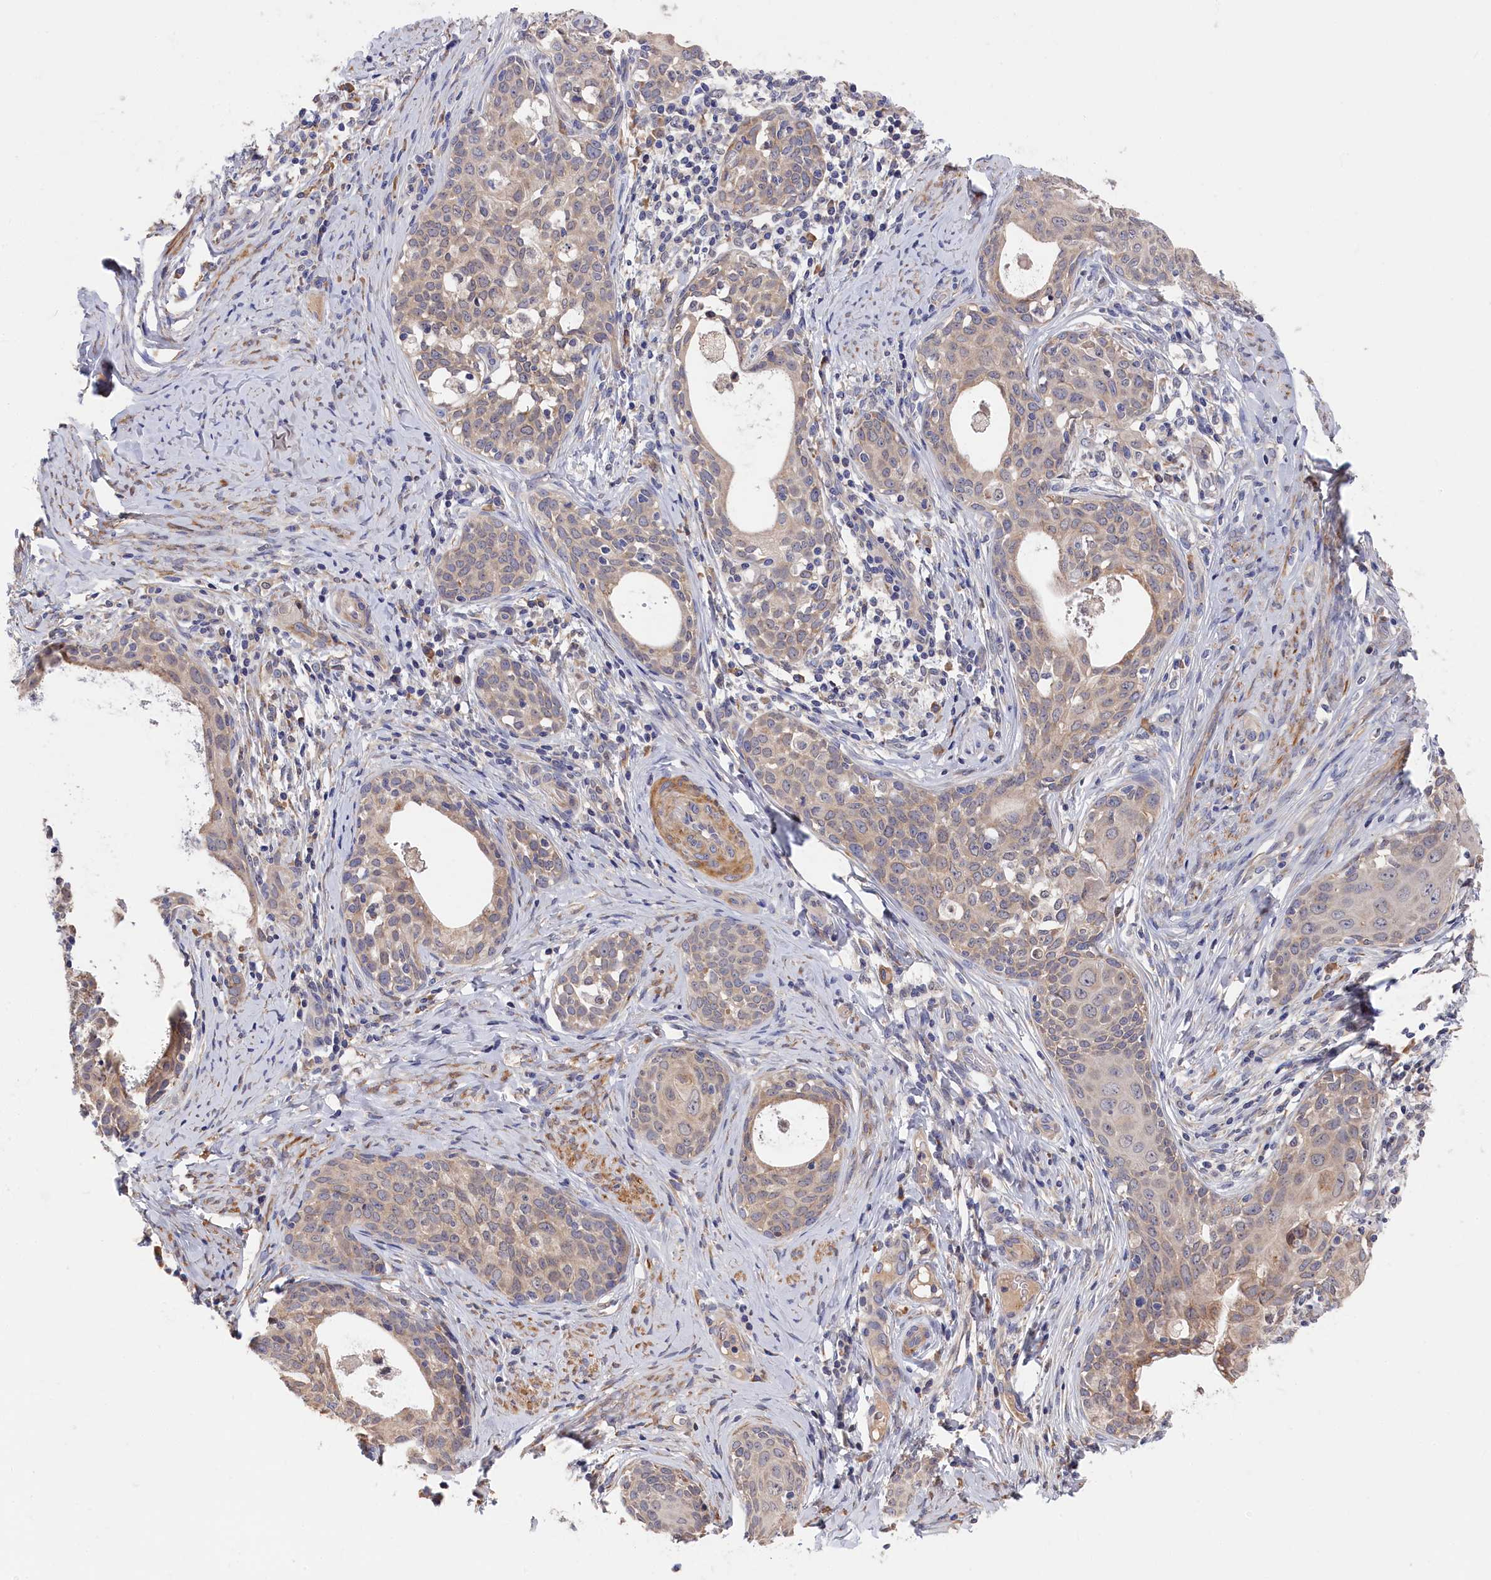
{"staining": {"intensity": "weak", "quantity": ">75%", "location": "cytoplasmic/membranous"}, "tissue": "cervical cancer", "cell_type": "Tumor cells", "image_type": "cancer", "snomed": [{"axis": "morphology", "description": "Squamous cell carcinoma, NOS"}, {"axis": "morphology", "description": "Adenocarcinoma, NOS"}, {"axis": "topography", "description": "Cervix"}], "caption": "Cervical squamous cell carcinoma stained with DAB immunohistochemistry demonstrates low levels of weak cytoplasmic/membranous expression in approximately >75% of tumor cells. The staining is performed using DAB (3,3'-diaminobenzidine) brown chromogen to label protein expression. The nuclei are counter-stained blue using hematoxylin.", "gene": "CYB5D2", "patient": {"sex": "female", "age": 52}}